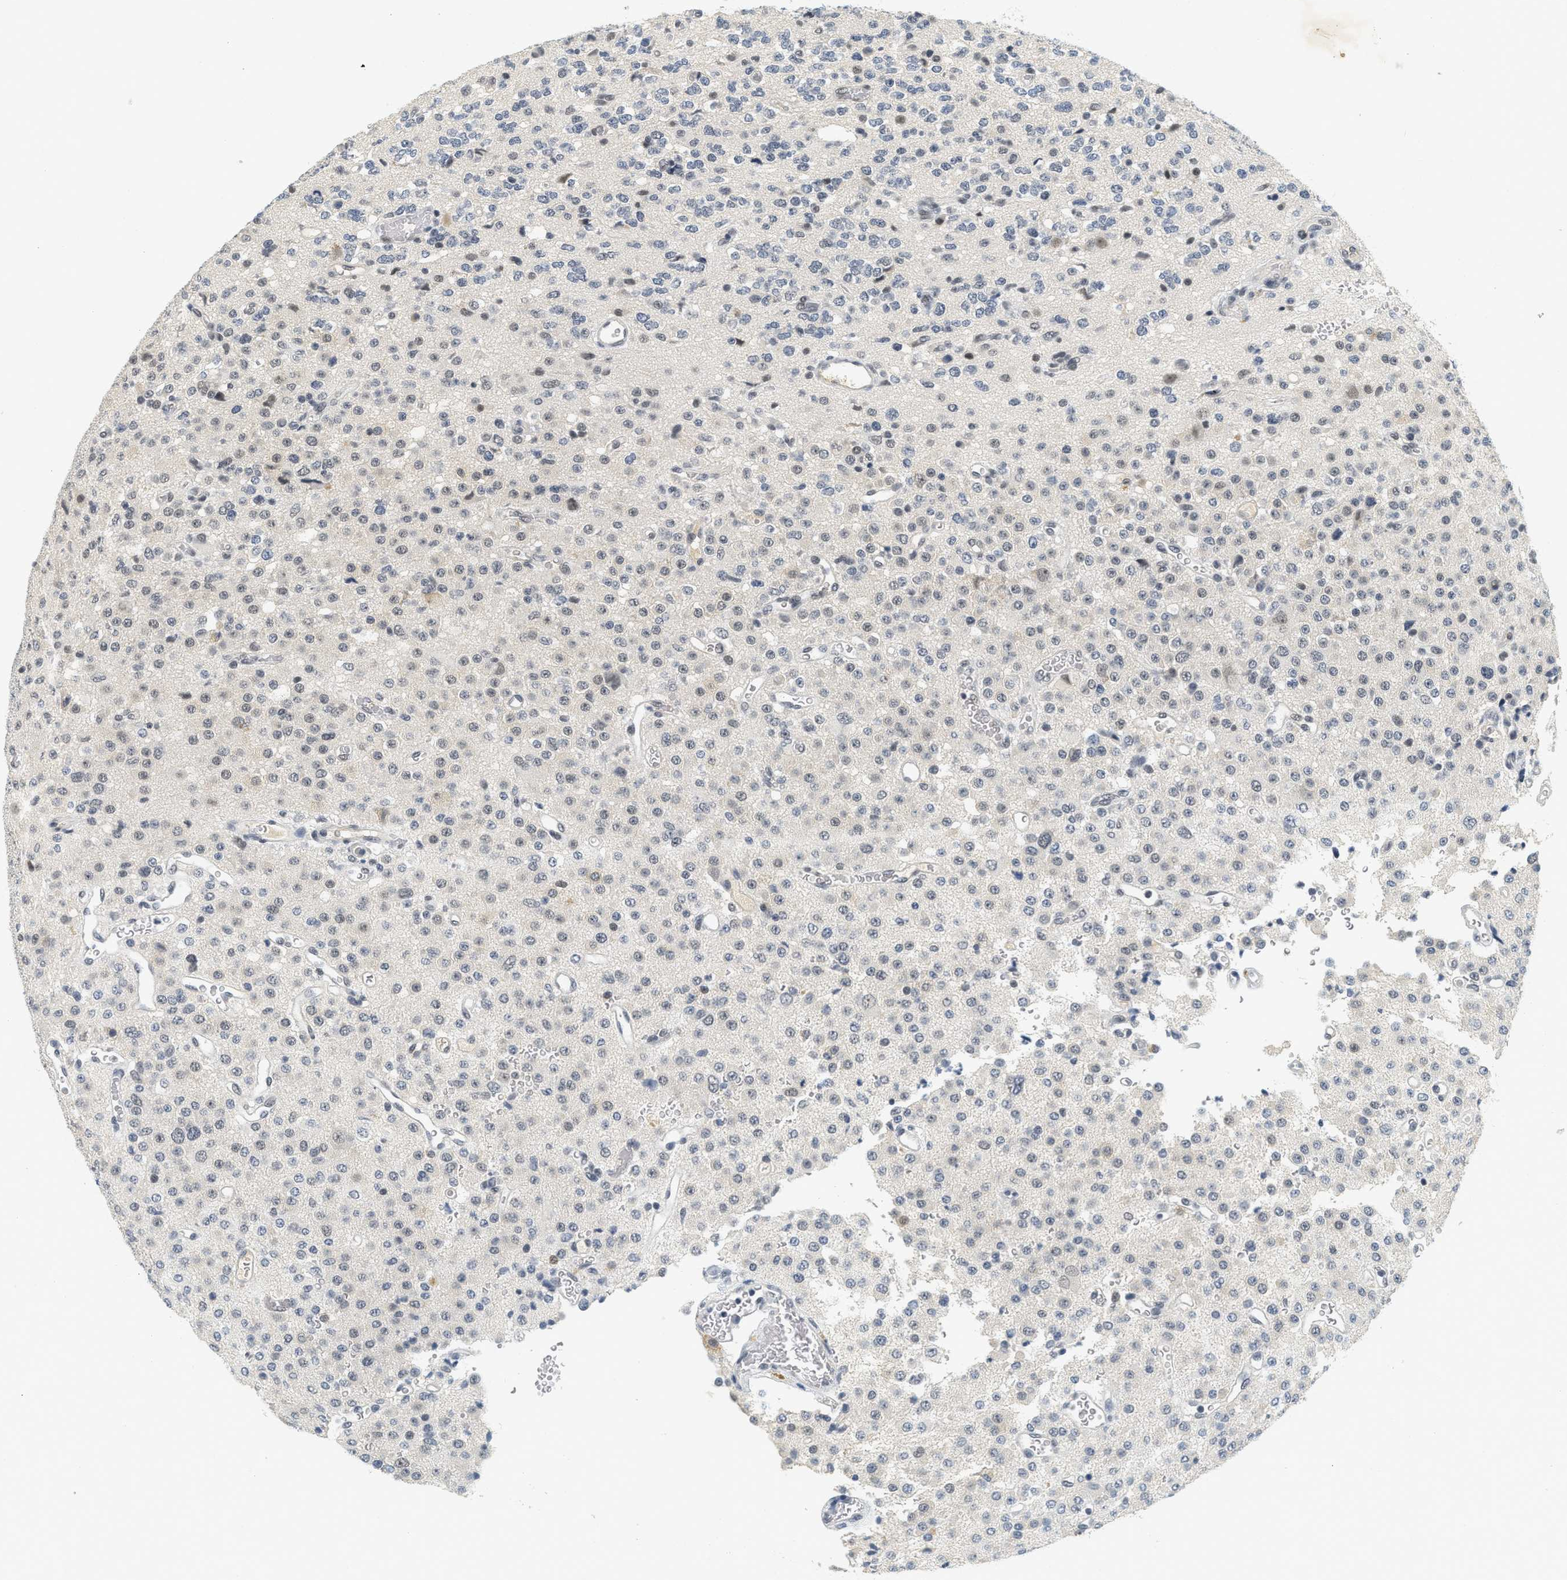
{"staining": {"intensity": "weak", "quantity": "<25%", "location": "nuclear"}, "tissue": "glioma", "cell_type": "Tumor cells", "image_type": "cancer", "snomed": [{"axis": "morphology", "description": "Glioma, malignant, Low grade"}, {"axis": "topography", "description": "Brain"}], "caption": "Immunohistochemistry (IHC) of human glioma demonstrates no positivity in tumor cells.", "gene": "MZF1", "patient": {"sex": "male", "age": 38}}